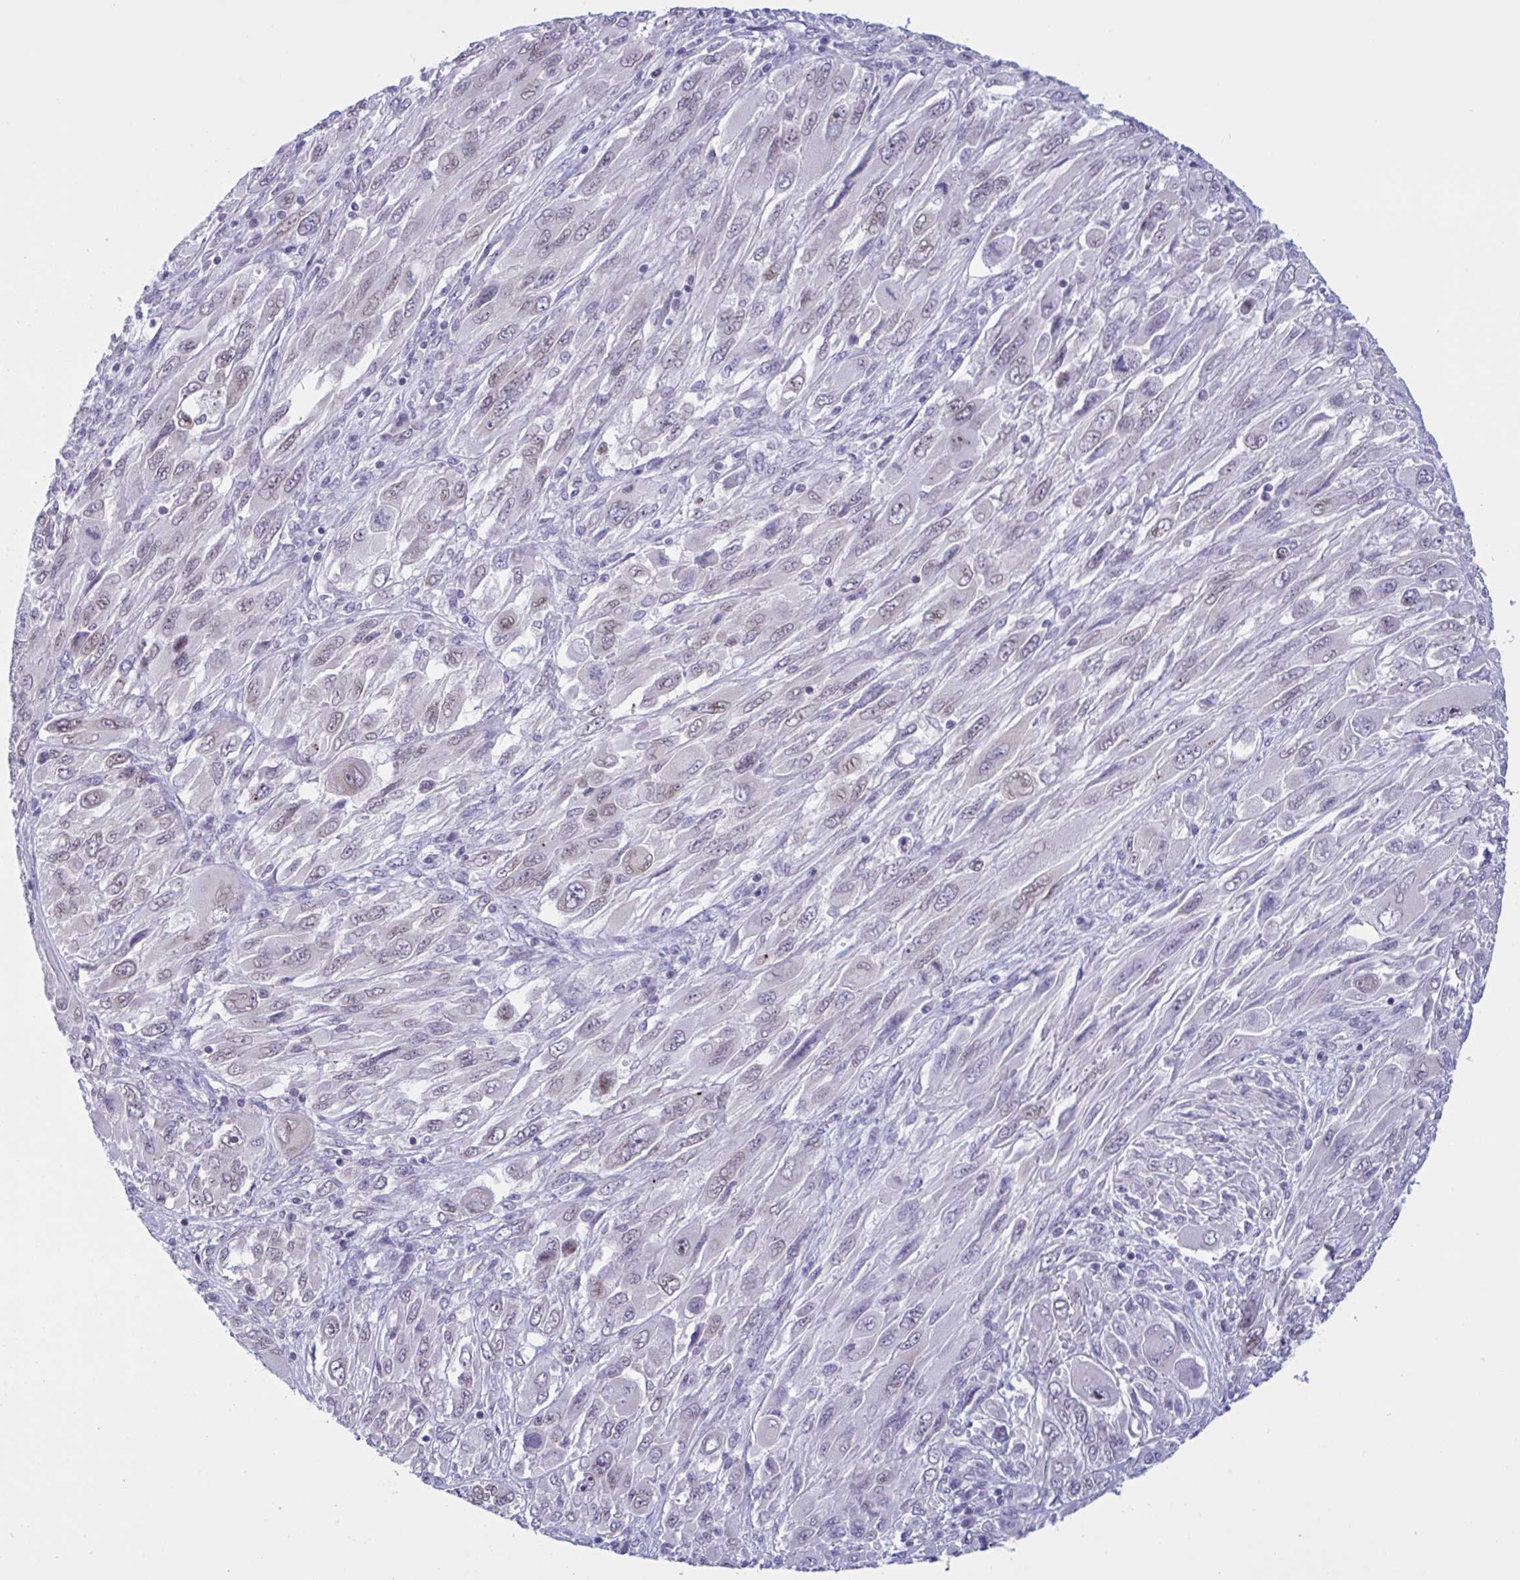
{"staining": {"intensity": "weak", "quantity": "<25%", "location": "nuclear"}, "tissue": "melanoma", "cell_type": "Tumor cells", "image_type": "cancer", "snomed": [{"axis": "morphology", "description": "Malignant melanoma, NOS"}, {"axis": "topography", "description": "Skin"}], "caption": "IHC histopathology image of malignant melanoma stained for a protein (brown), which displays no staining in tumor cells.", "gene": "DOCK11", "patient": {"sex": "female", "age": 91}}